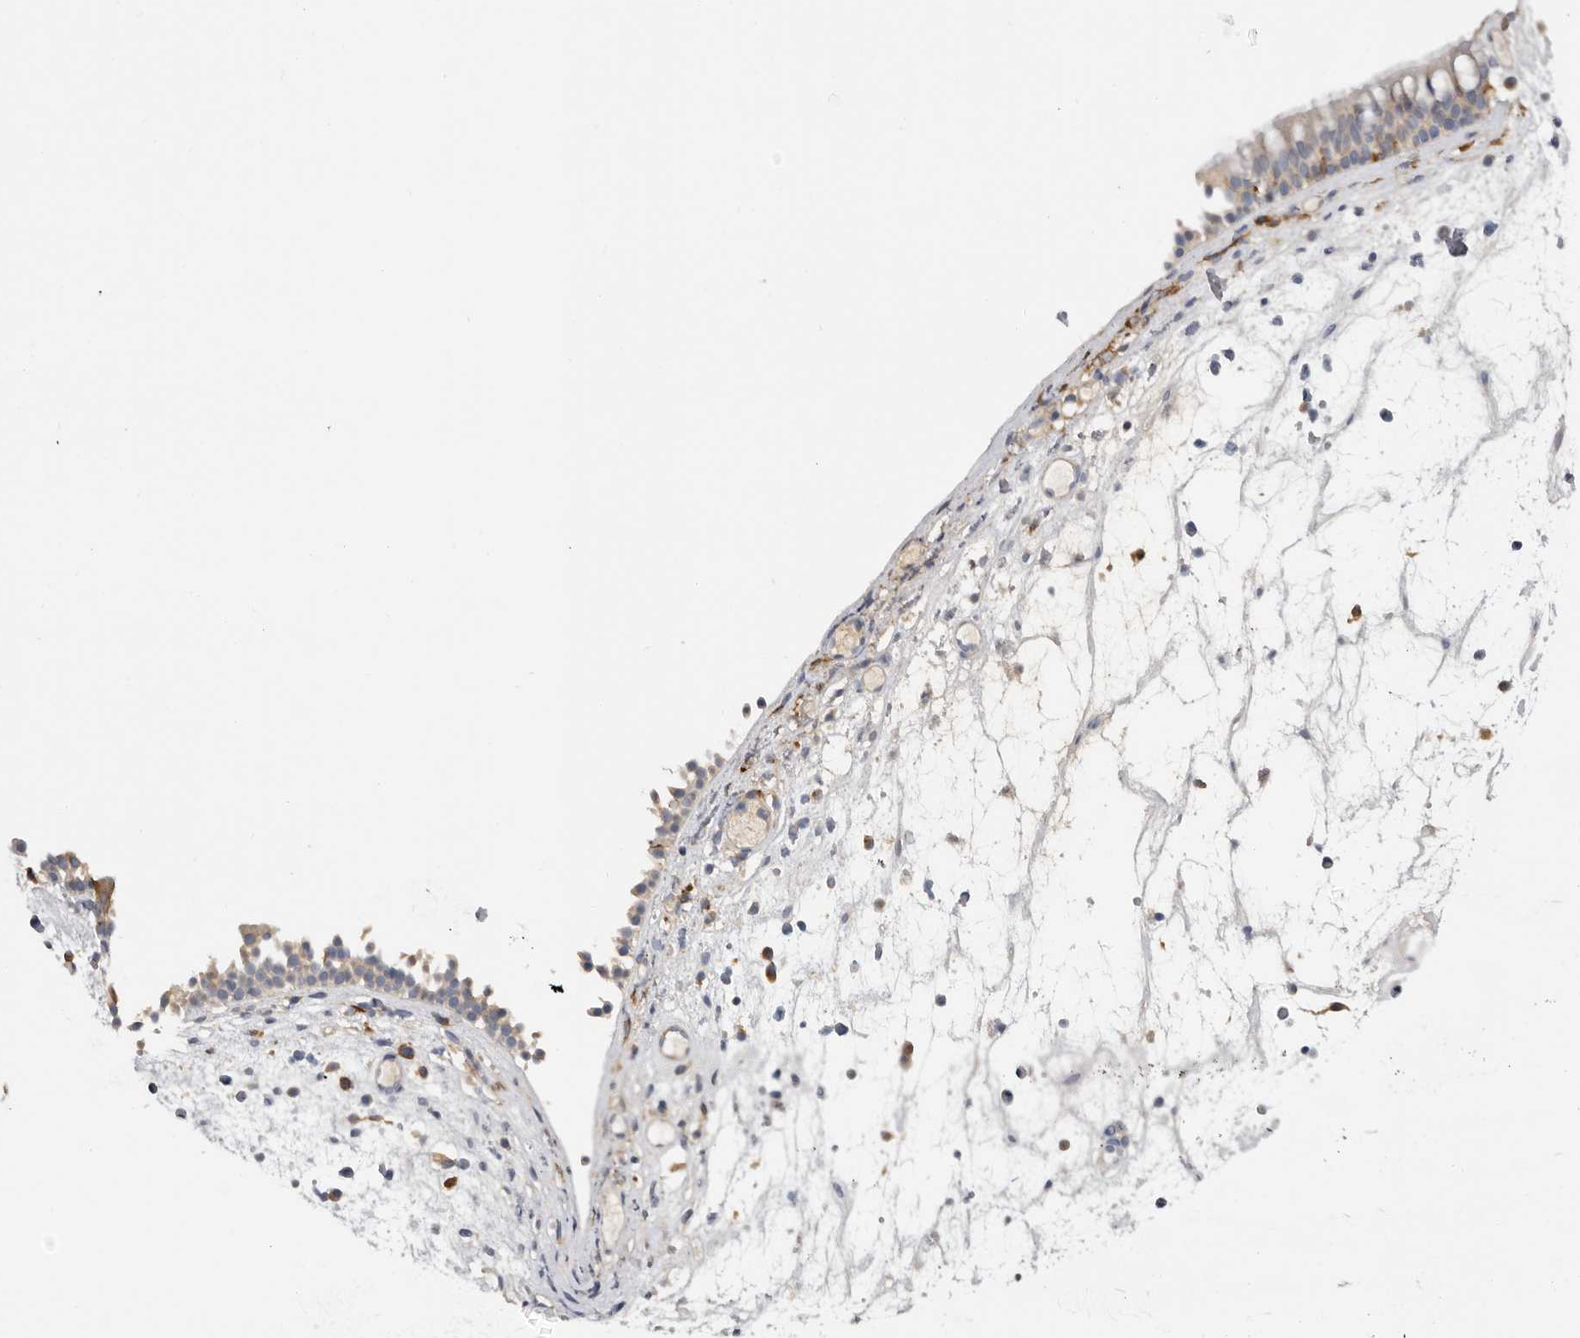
{"staining": {"intensity": "moderate", "quantity": "25%-75%", "location": "cytoplasmic/membranous"}, "tissue": "nasopharynx", "cell_type": "Respiratory epithelial cells", "image_type": "normal", "snomed": [{"axis": "morphology", "description": "Normal tissue, NOS"}, {"axis": "morphology", "description": "Inflammation, NOS"}, {"axis": "morphology", "description": "Malignant melanoma, Metastatic site"}, {"axis": "topography", "description": "Nasopharynx"}], "caption": "Immunohistochemical staining of normal nasopharynx displays moderate cytoplasmic/membranous protein positivity in approximately 25%-75% of respiratory epithelial cells. Nuclei are stained in blue.", "gene": "TFRC", "patient": {"sex": "male", "age": 70}}